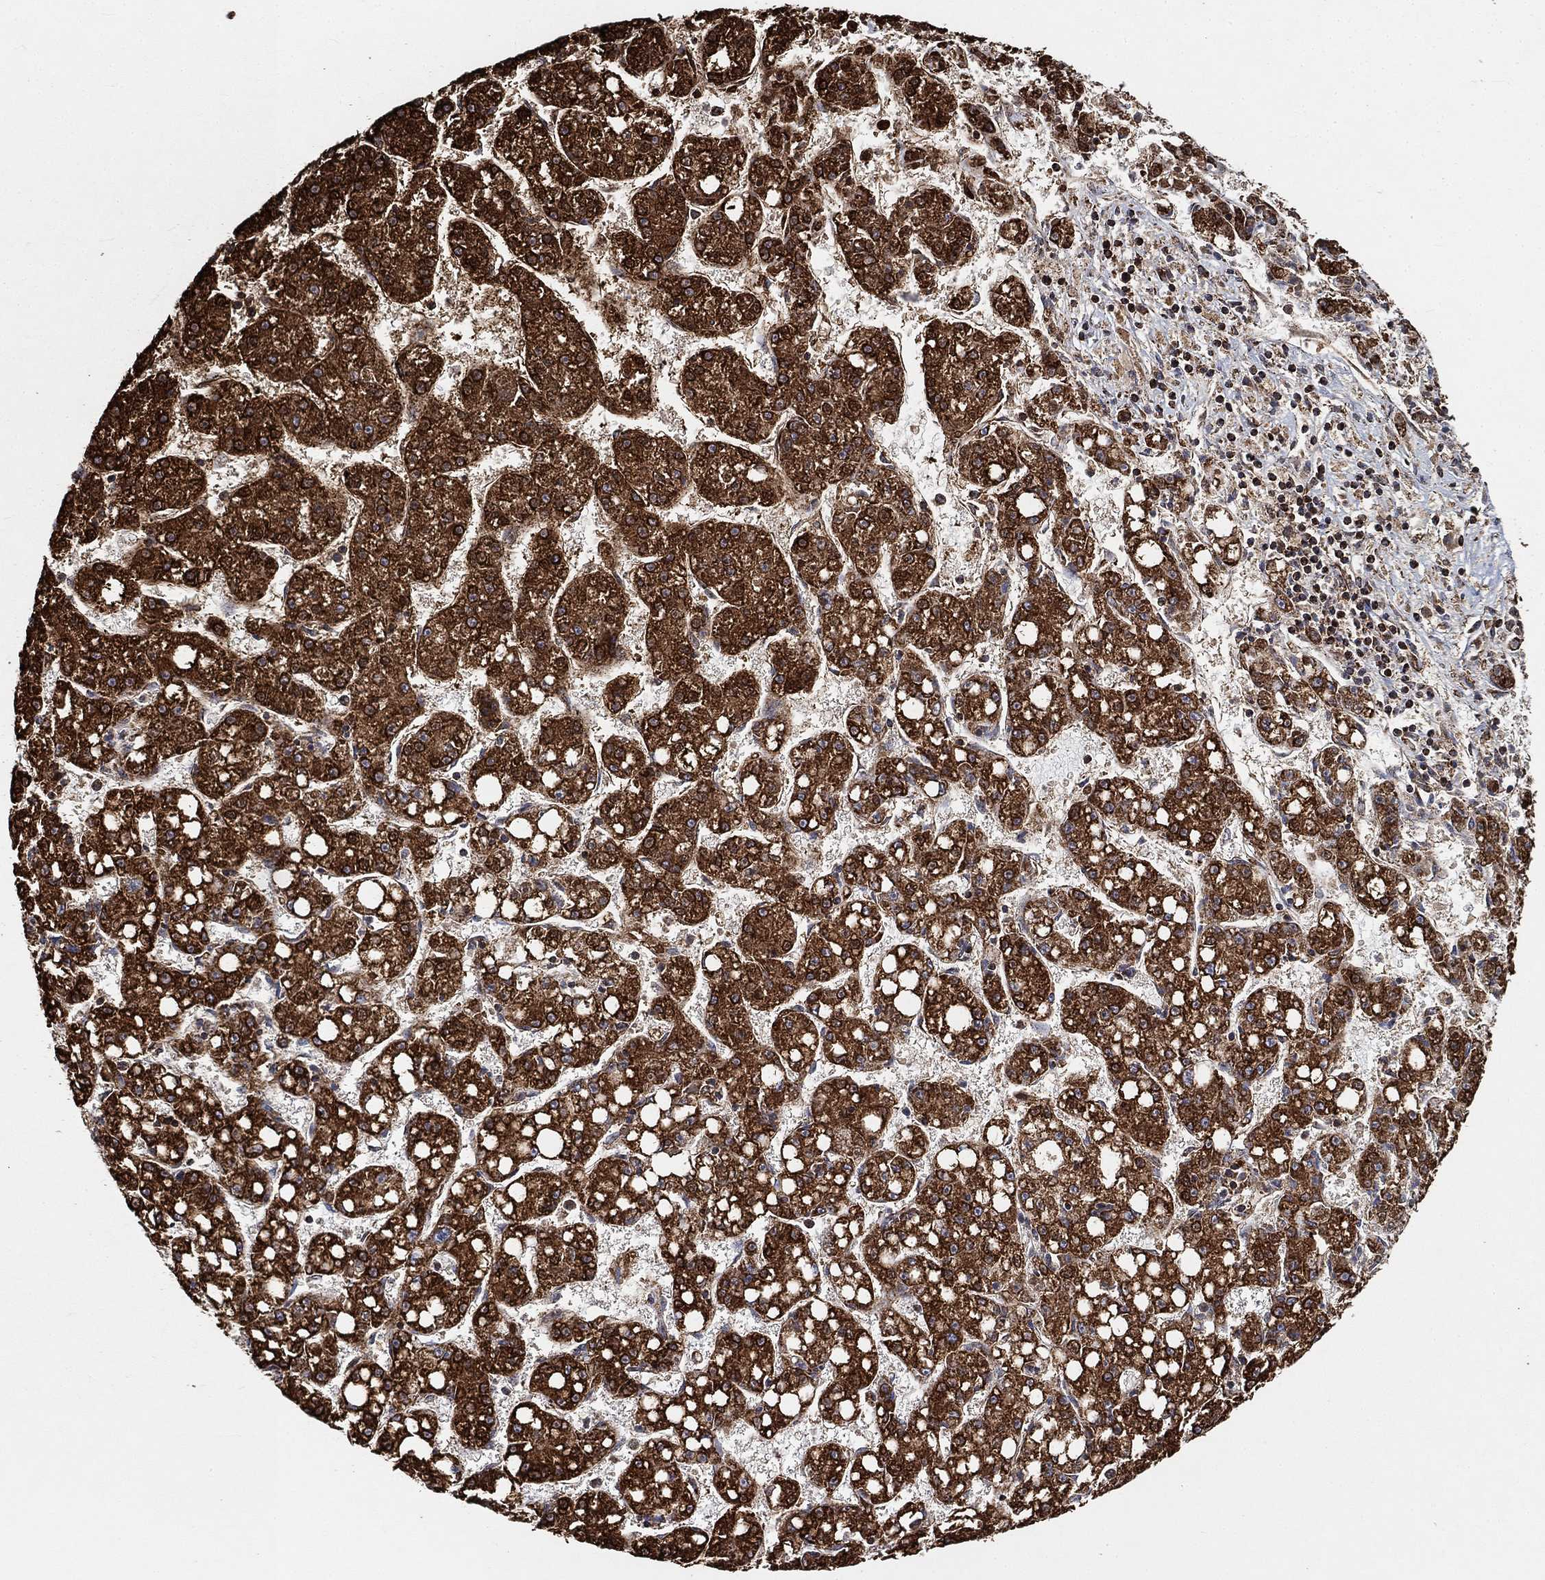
{"staining": {"intensity": "strong", "quantity": ">75%", "location": "cytoplasmic/membranous"}, "tissue": "liver cancer", "cell_type": "Tumor cells", "image_type": "cancer", "snomed": [{"axis": "morphology", "description": "Carcinoma, Hepatocellular, NOS"}, {"axis": "topography", "description": "Liver"}], "caption": "Strong cytoplasmic/membranous expression for a protein is present in approximately >75% of tumor cells of liver cancer (hepatocellular carcinoma) using IHC.", "gene": "SLC38A7", "patient": {"sex": "female", "age": 65}}